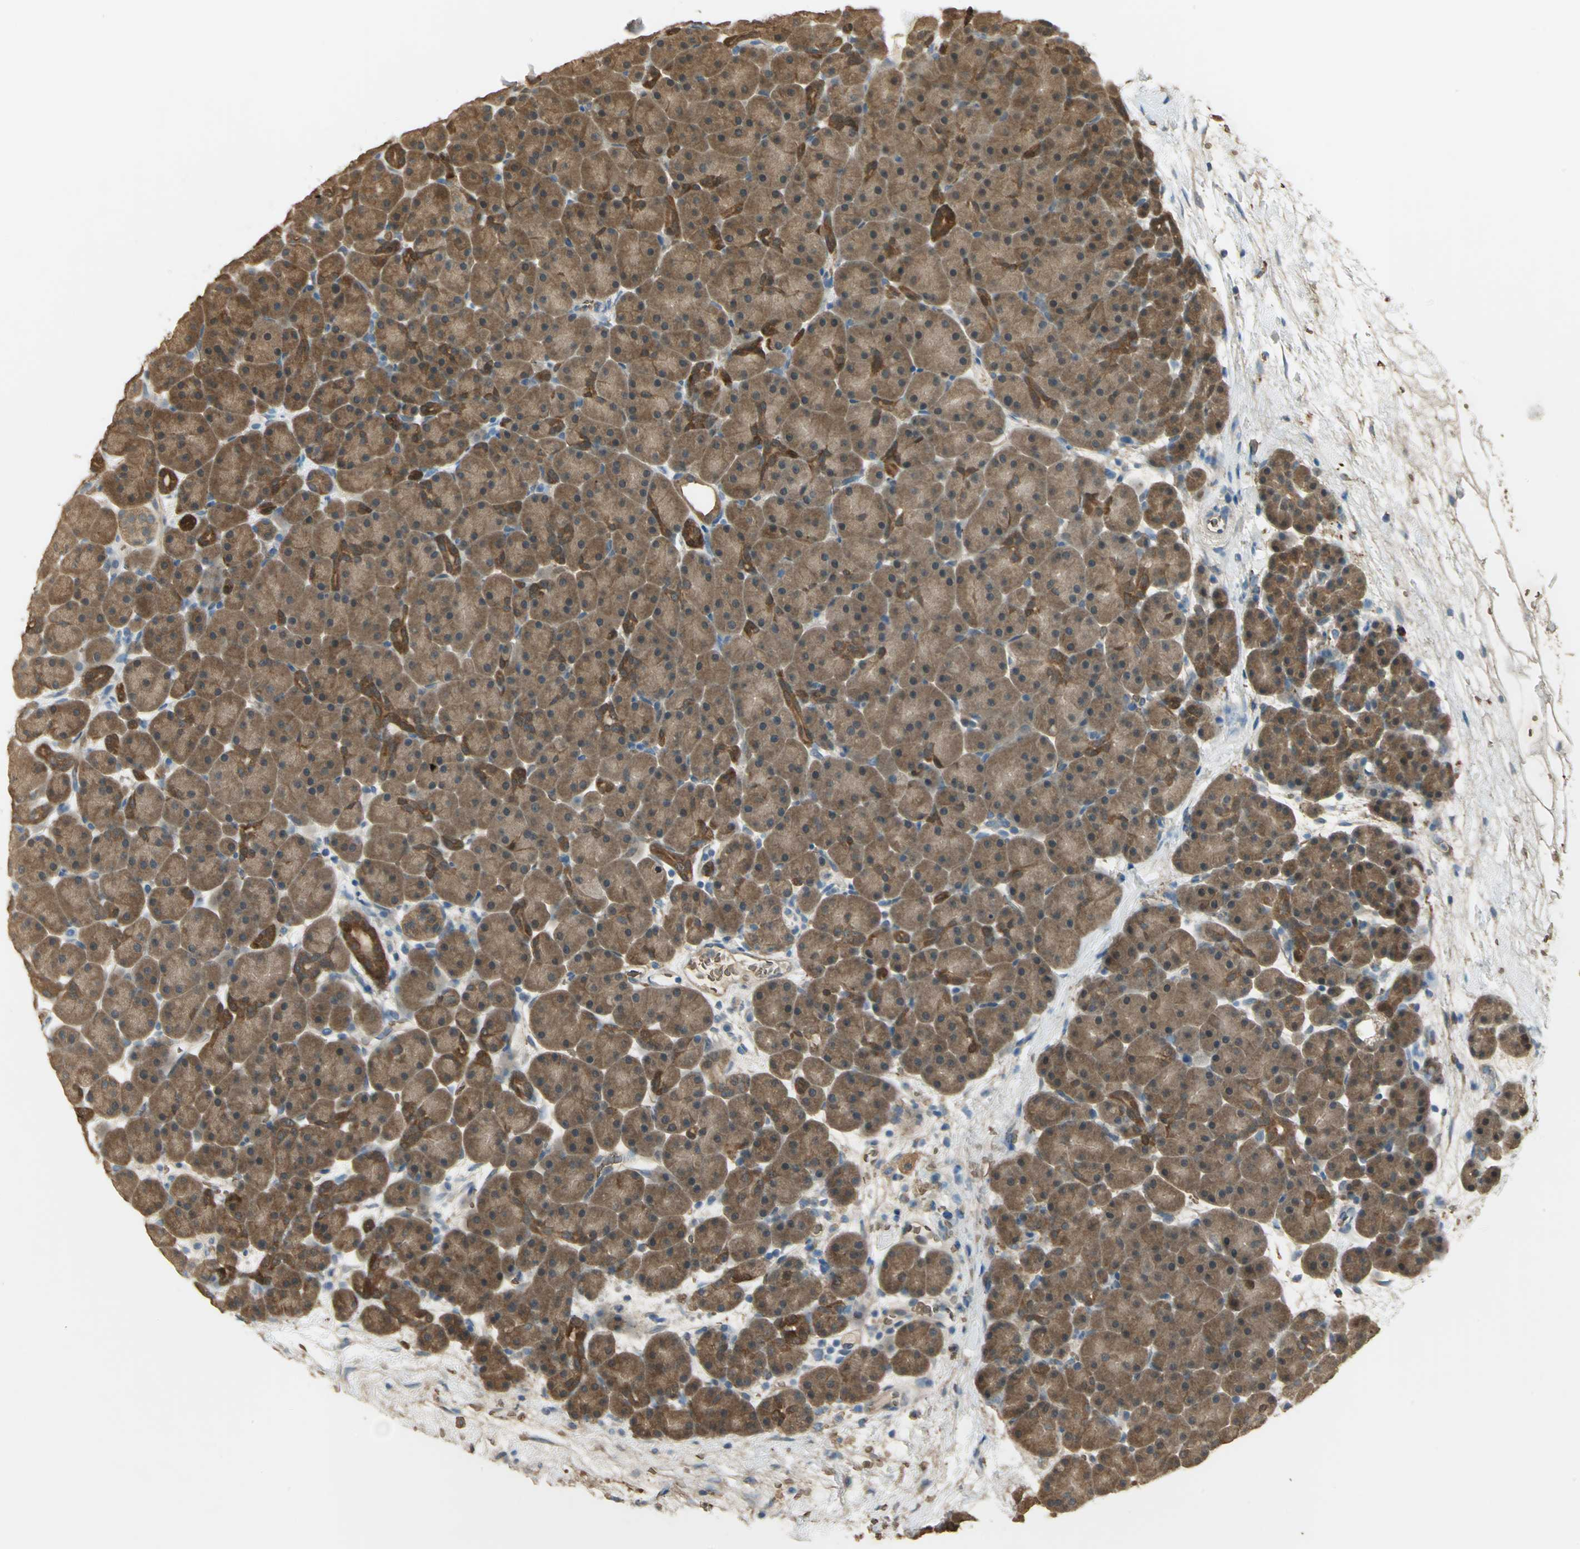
{"staining": {"intensity": "strong", "quantity": ">75%", "location": "cytoplasmic/membranous"}, "tissue": "pancreas", "cell_type": "Exocrine glandular cells", "image_type": "normal", "snomed": [{"axis": "morphology", "description": "Normal tissue, NOS"}, {"axis": "topography", "description": "Pancreas"}], "caption": "Pancreas stained with immunohistochemistry reveals strong cytoplasmic/membranous expression in about >75% of exocrine glandular cells. (Stains: DAB (3,3'-diaminobenzidine) in brown, nuclei in blue, Microscopy: brightfield microscopy at high magnification).", "gene": "DDAH1", "patient": {"sex": "male", "age": 66}}